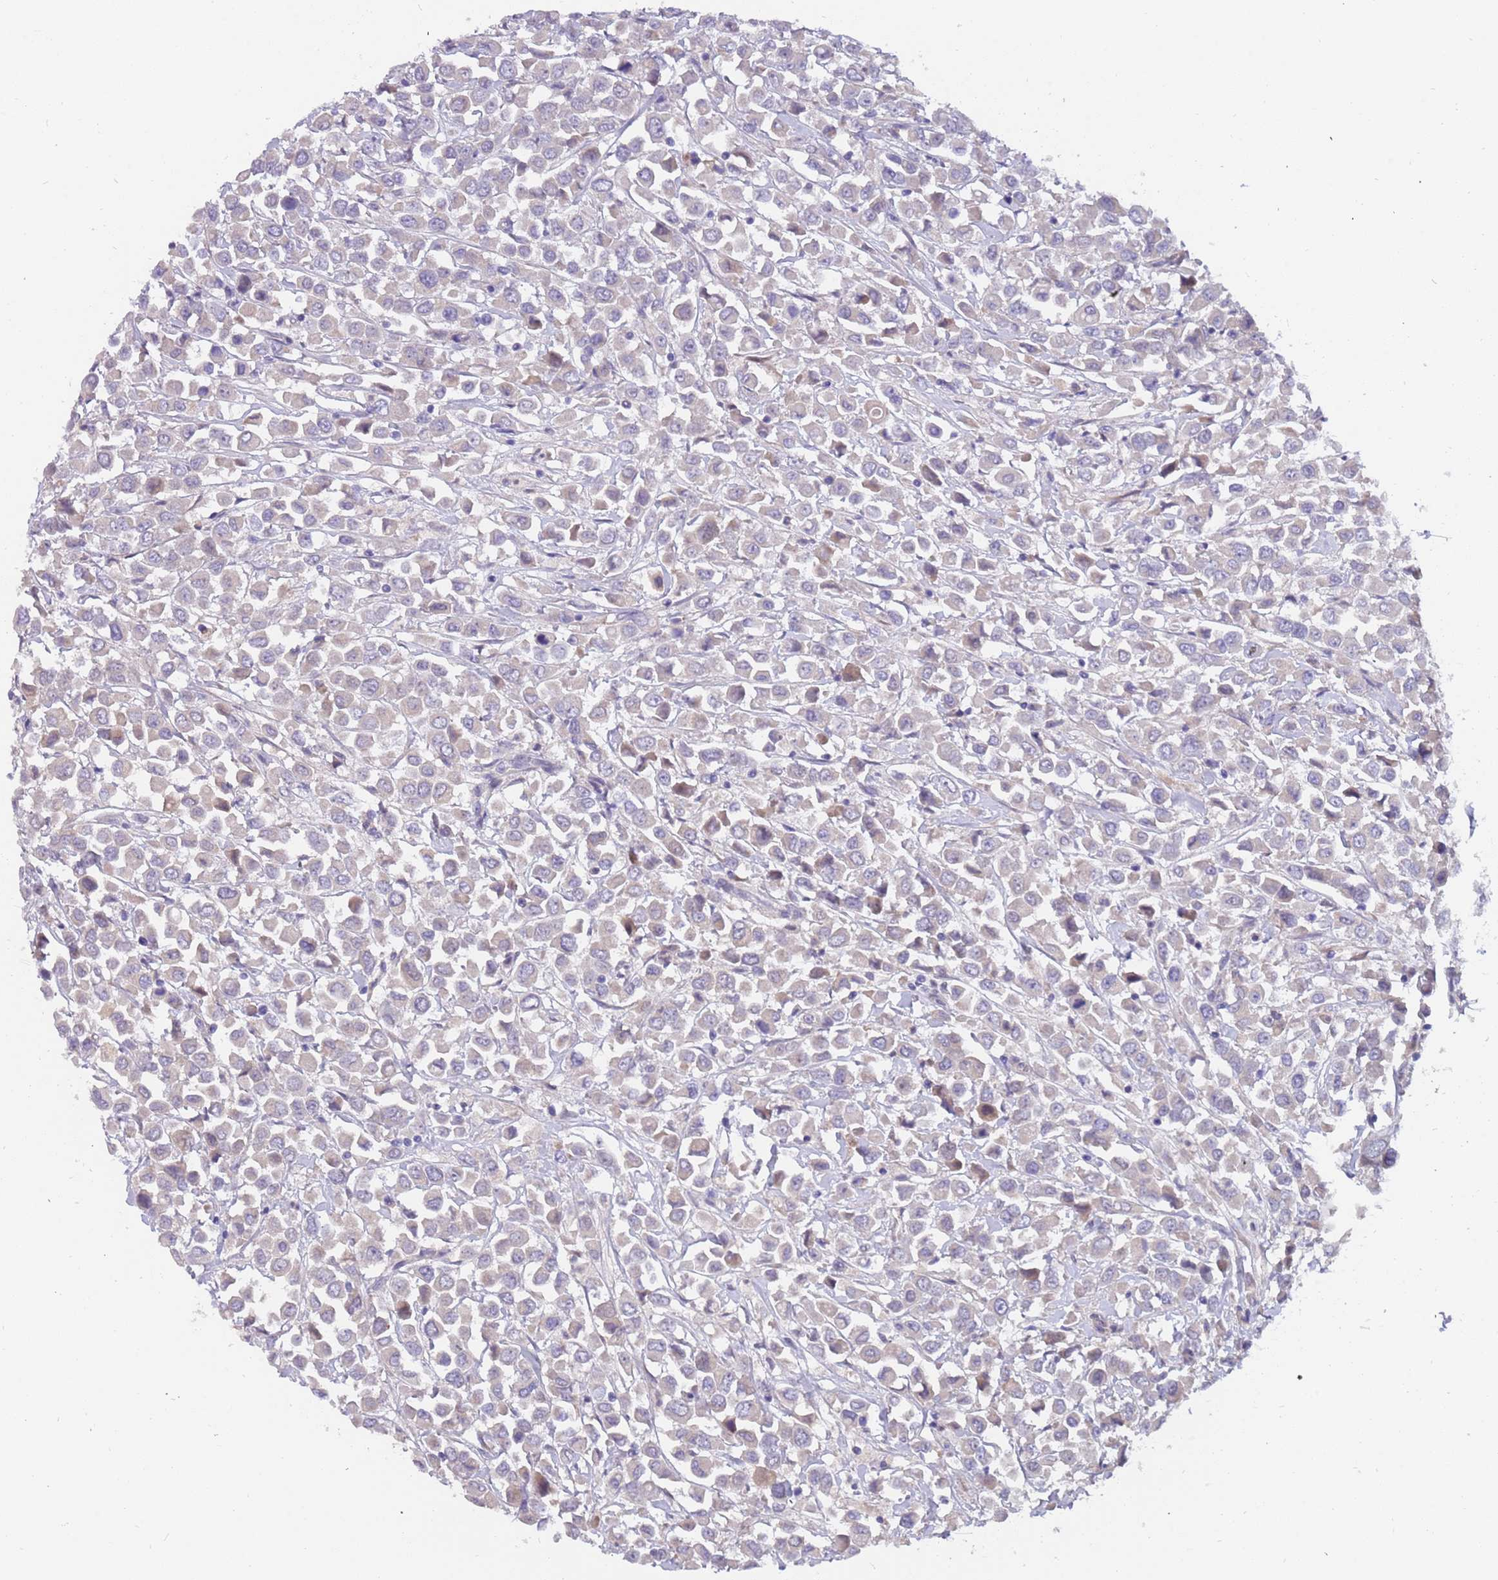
{"staining": {"intensity": "weak", "quantity": "<25%", "location": "cytoplasmic/membranous"}, "tissue": "breast cancer", "cell_type": "Tumor cells", "image_type": "cancer", "snomed": [{"axis": "morphology", "description": "Duct carcinoma"}, {"axis": "topography", "description": "Breast"}], "caption": "An image of breast cancer (intraductal carcinoma) stained for a protein displays no brown staining in tumor cells.", "gene": "ZNF746", "patient": {"sex": "female", "age": 61}}